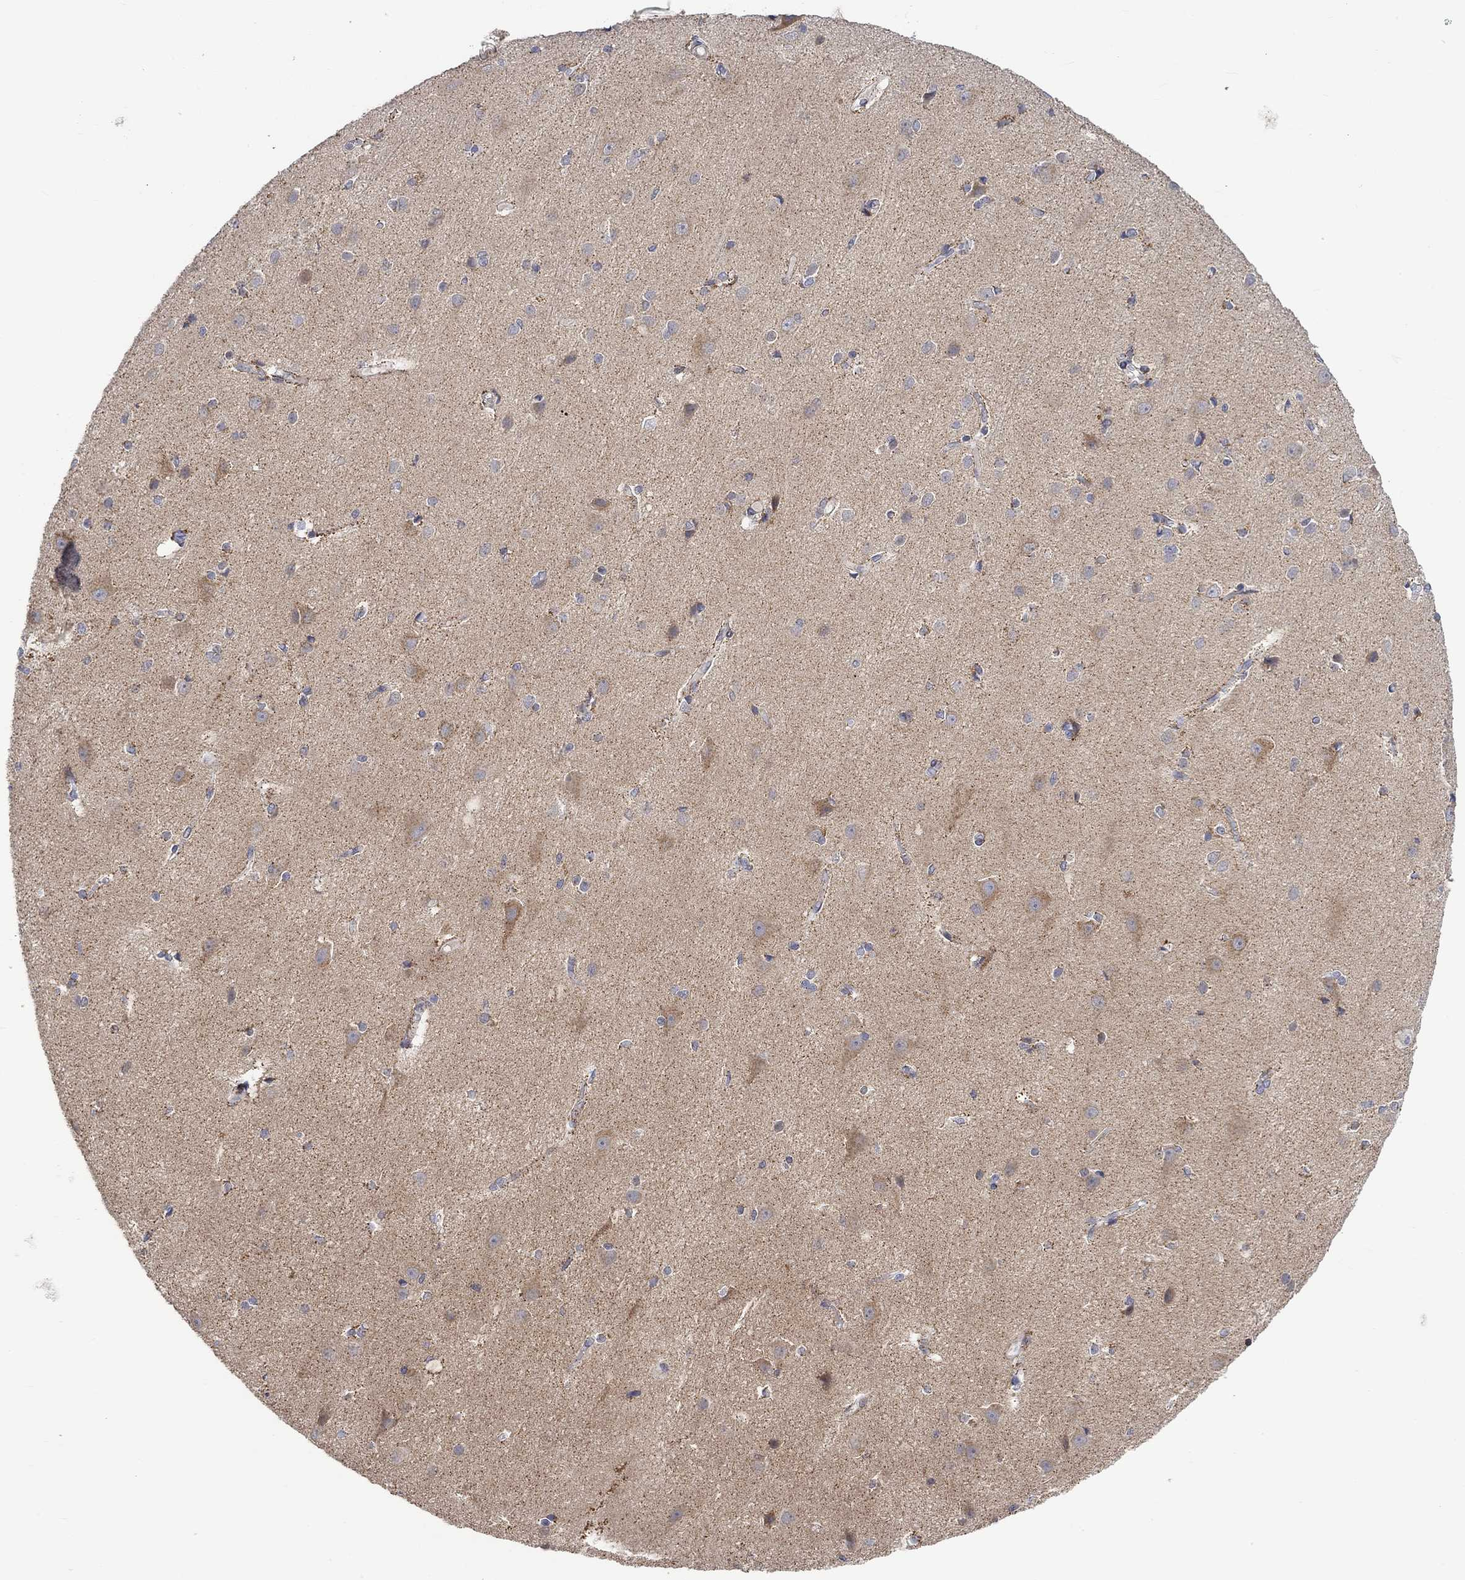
{"staining": {"intensity": "negative", "quantity": "none", "location": "none"}, "tissue": "cerebral cortex", "cell_type": "Endothelial cells", "image_type": "normal", "snomed": [{"axis": "morphology", "description": "Normal tissue, NOS"}, {"axis": "topography", "description": "Cerebral cortex"}], "caption": "The micrograph displays no significant positivity in endothelial cells of cerebral cortex. The staining is performed using DAB (3,3'-diaminobenzidine) brown chromogen with nuclei counter-stained in using hematoxylin.", "gene": "SLC48A1", "patient": {"sex": "male", "age": 37}}